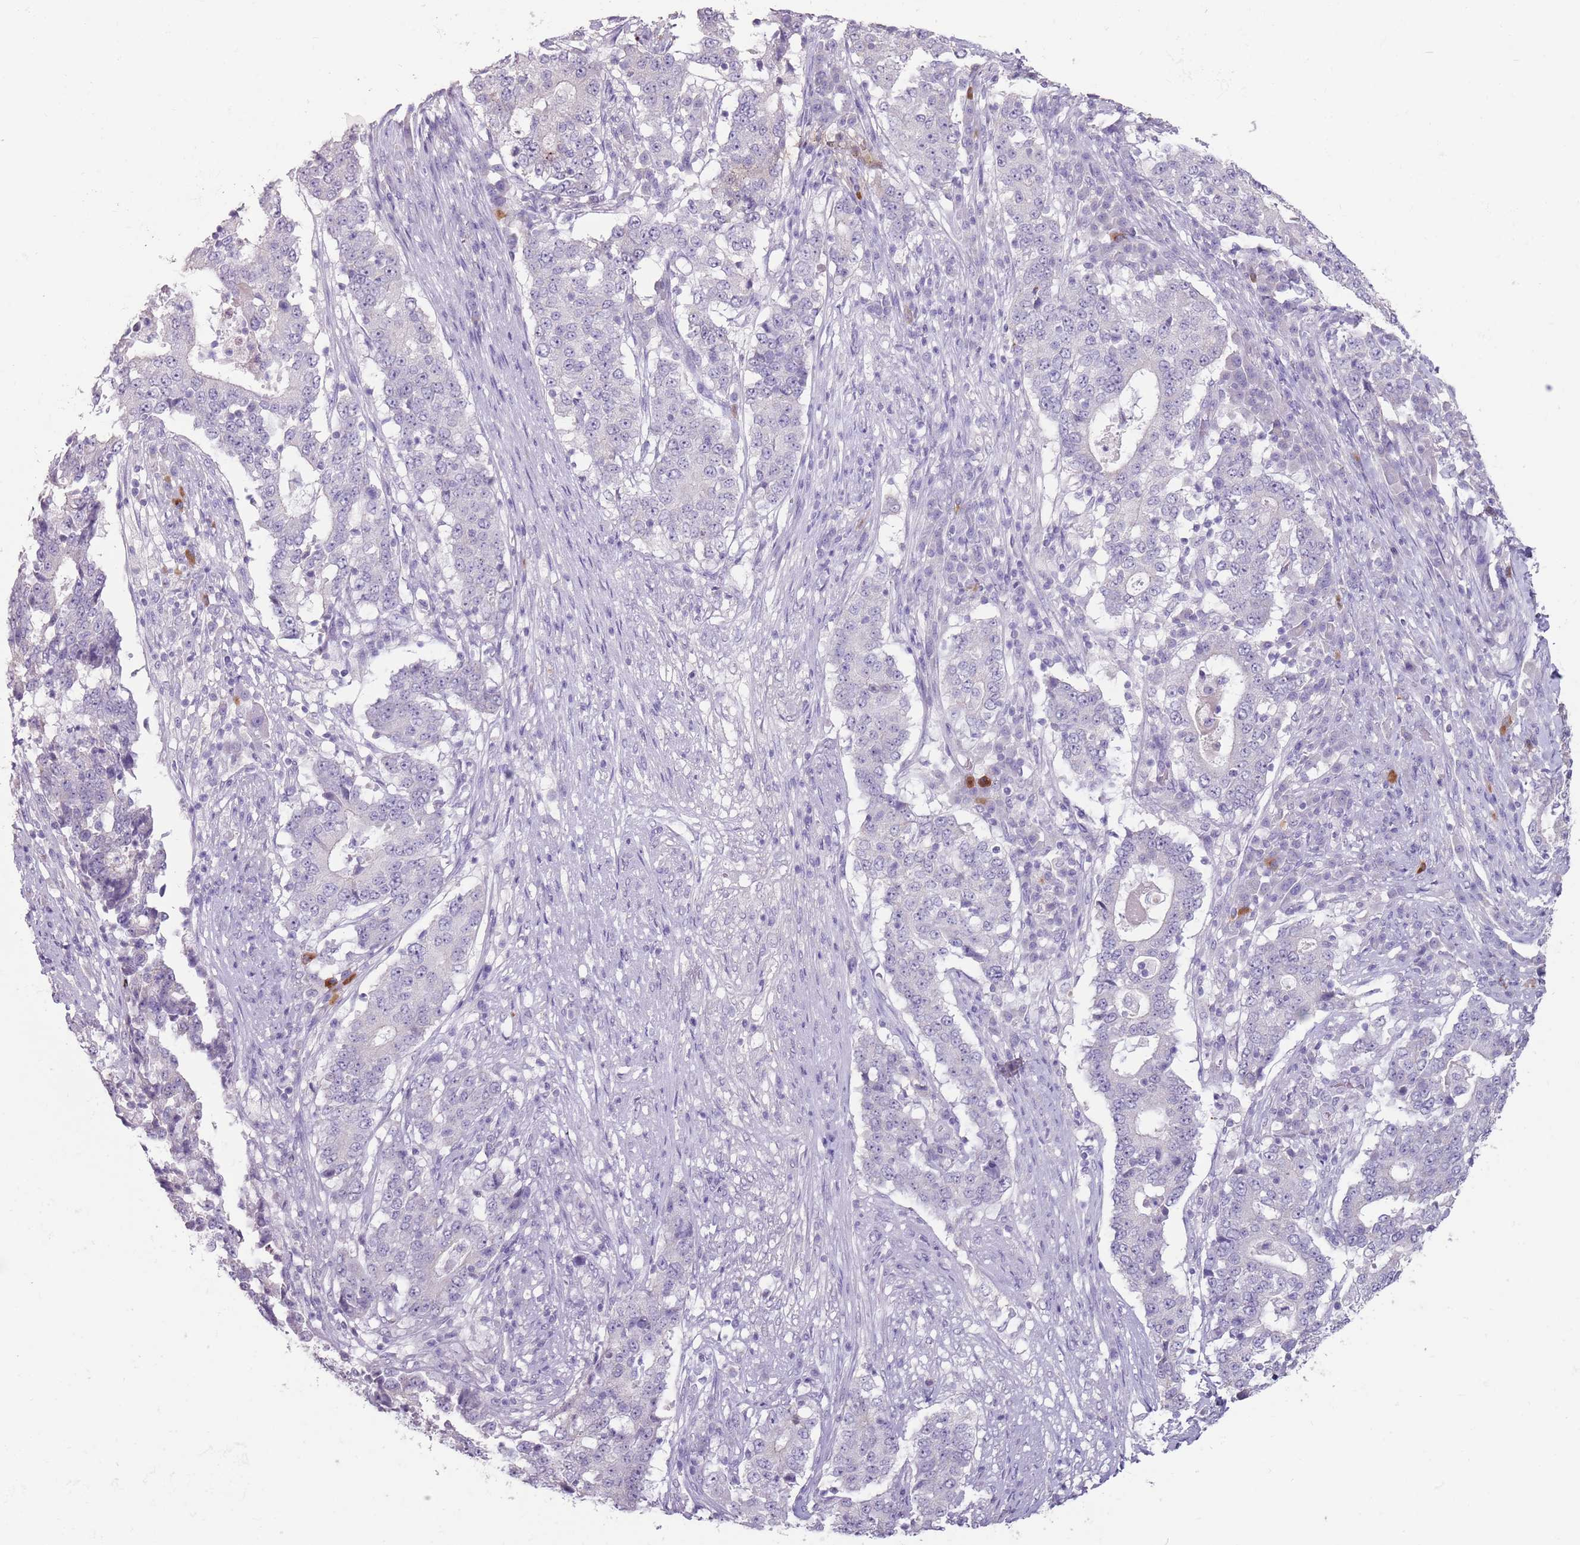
{"staining": {"intensity": "negative", "quantity": "none", "location": "none"}, "tissue": "stomach cancer", "cell_type": "Tumor cells", "image_type": "cancer", "snomed": [{"axis": "morphology", "description": "Adenocarcinoma, NOS"}, {"axis": "topography", "description": "Stomach"}], "caption": "Stomach cancer was stained to show a protein in brown. There is no significant staining in tumor cells.", "gene": "STYK1", "patient": {"sex": "male", "age": 59}}